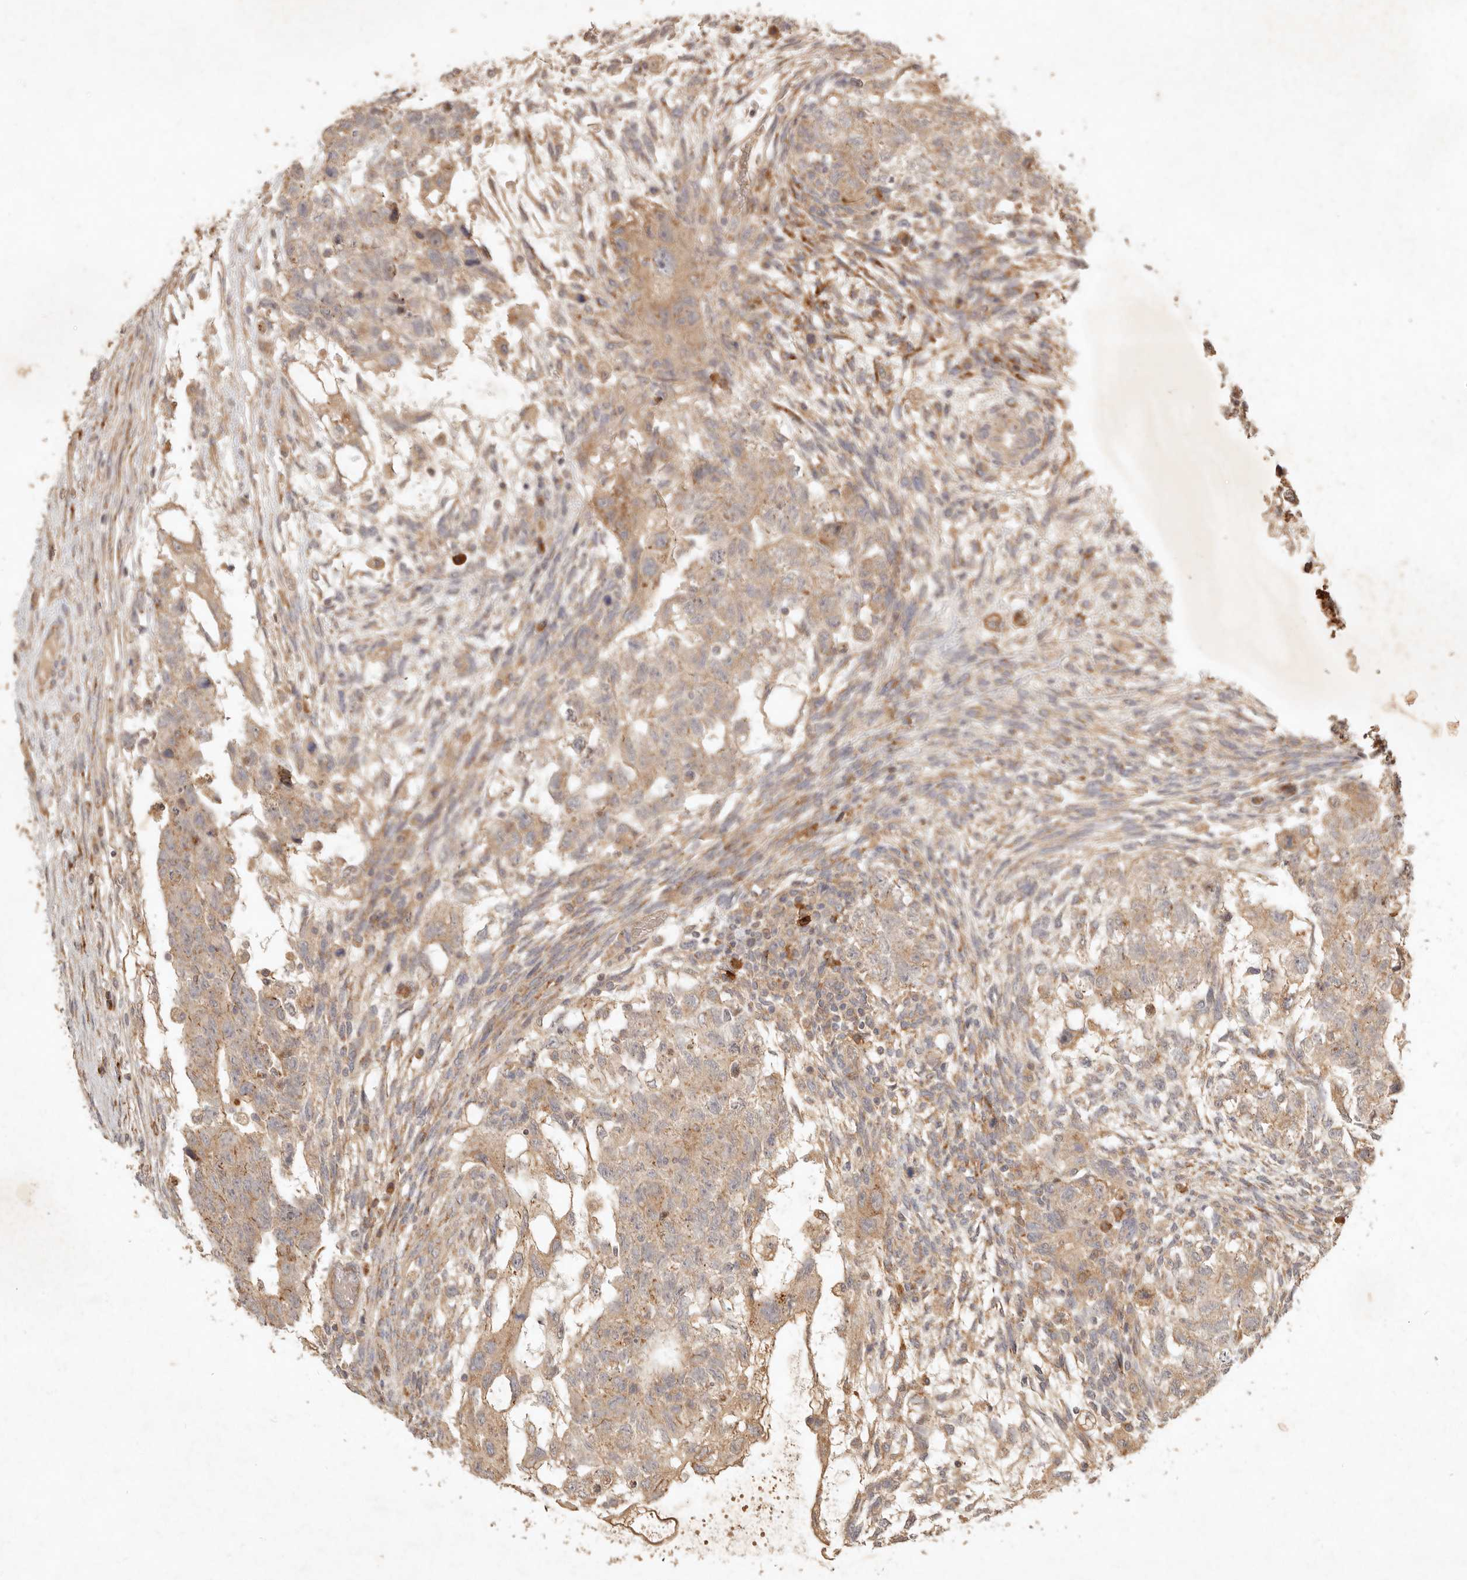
{"staining": {"intensity": "weak", "quantity": ">75%", "location": "cytoplasmic/membranous"}, "tissue": "testis cancer", "cell_type": "Tumor cells", "image_type": "cancer", "snomed": [{"axis": "morphology", "description": "Normal tissue, NOS"}, {"axis": "morphology", "description": "Carcinoma, Embryonal, NOS"}, {"axis": "topography", "description": "Testis"}], "caption": "Immunohistochemistry (IHC) staining of testis embryonal carcinoma, which demonstrates low levels of weak cytoplasmic/membranous expression in approximately >75% of tumor cells indicating weak cytoplasmic/membranous protein expression. The staining was performed using DAB (brown) for protein detection and nuclei were counterstained in hematoxylin (blue).", "gene": "CLEC4C", "patient": {"sex": "male", "age": 36}}